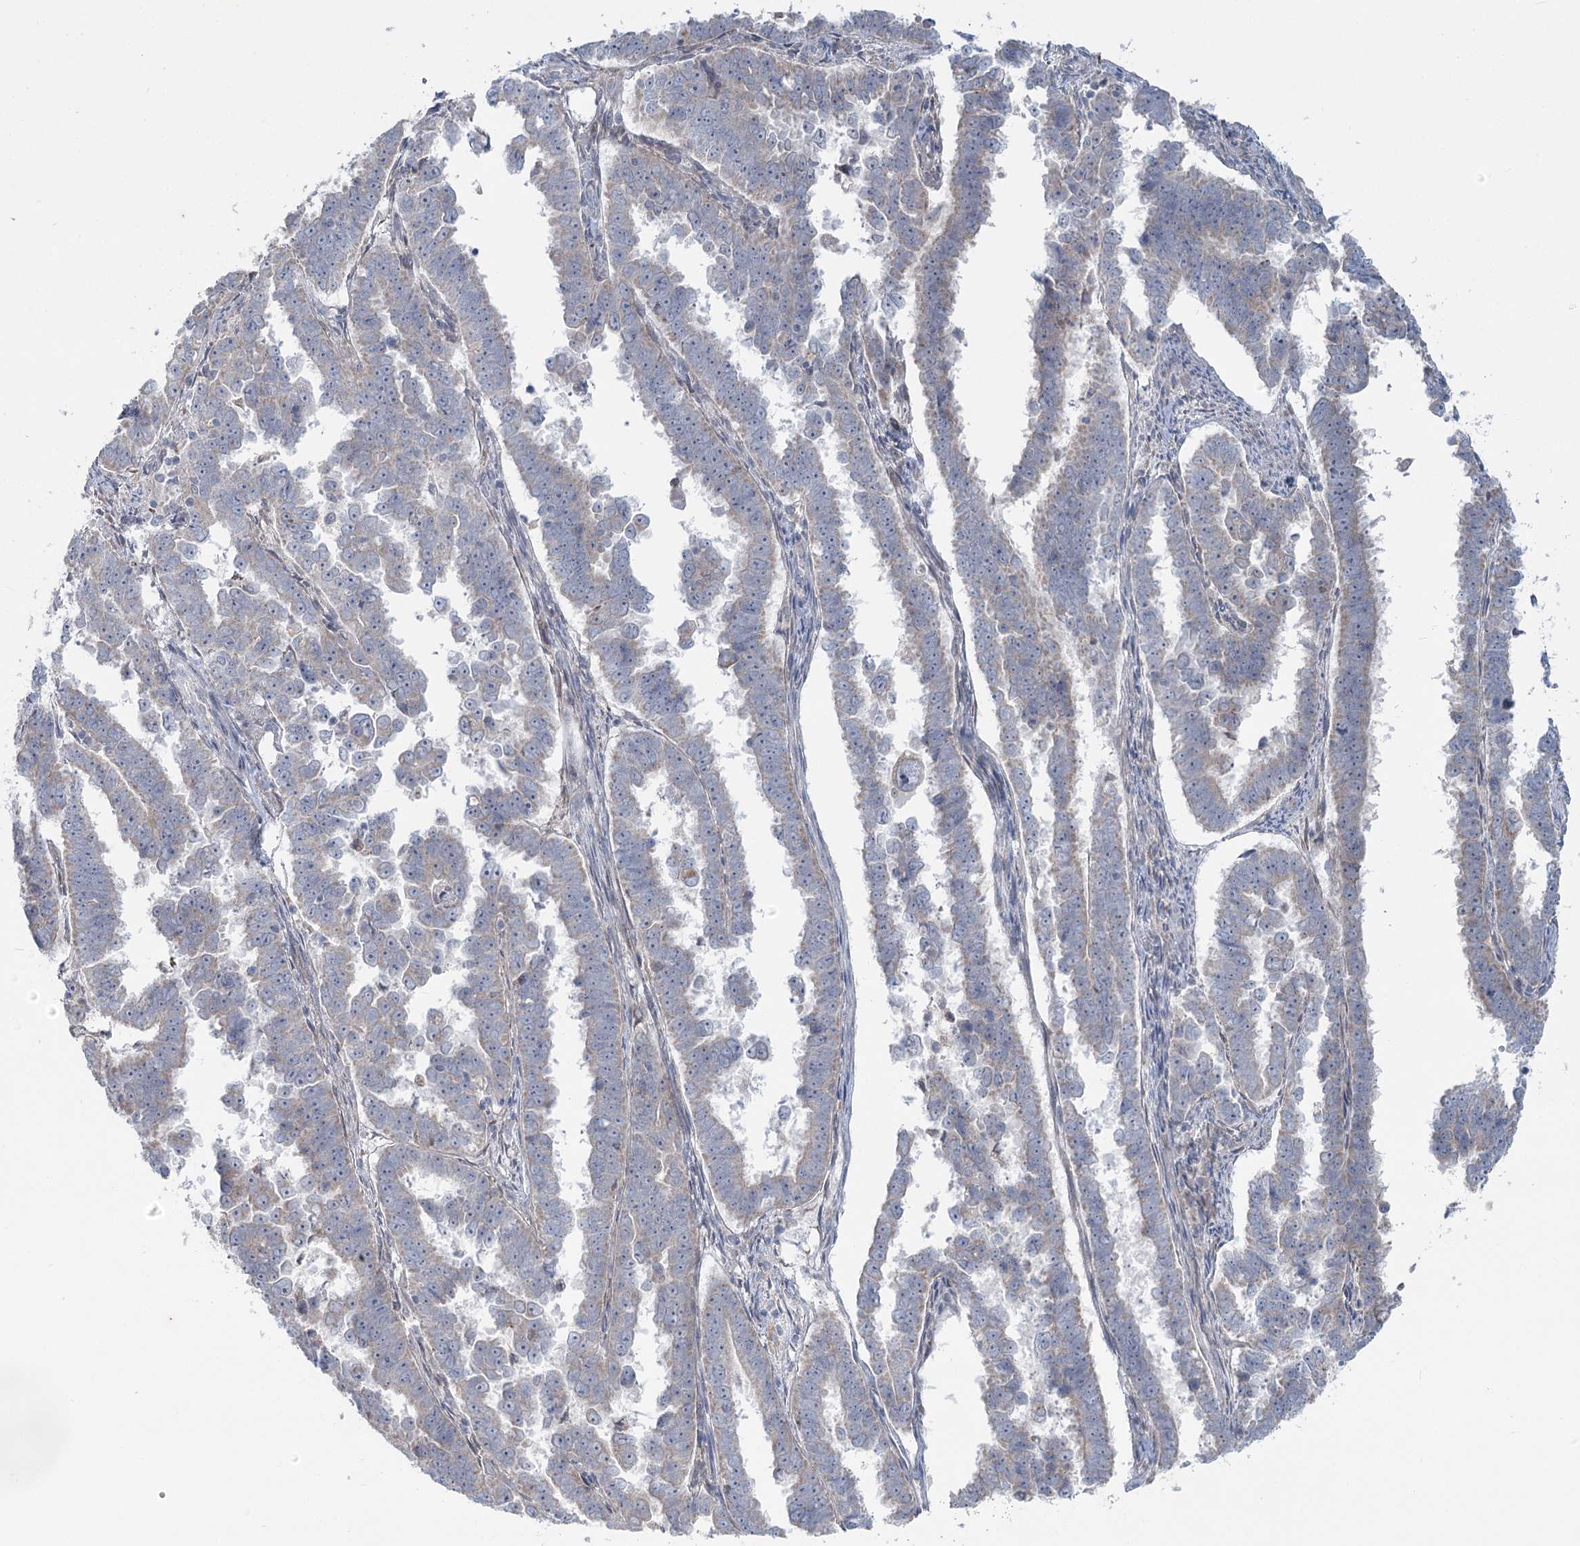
{"staining": {"intensity": "negative", "quantity": "none", "location": "none"}, "tissue": "endometrial cancer", "cell_type": "Tumor cells", "image_type": "cancer", "snomed": [{"axis": "morphology", "description": "Adenocarcinoma, NOS"}, {"axis": "topography", "description": "Endometrium"}], "caption": "Immunohistochemistry histopathology image of adenocarcinoma (endometrial) stained for a protein (brown), which shows no staining in tumor cells.", "gene": "PLA2G12A", "patient": {"sex": "female", "age": 75}}